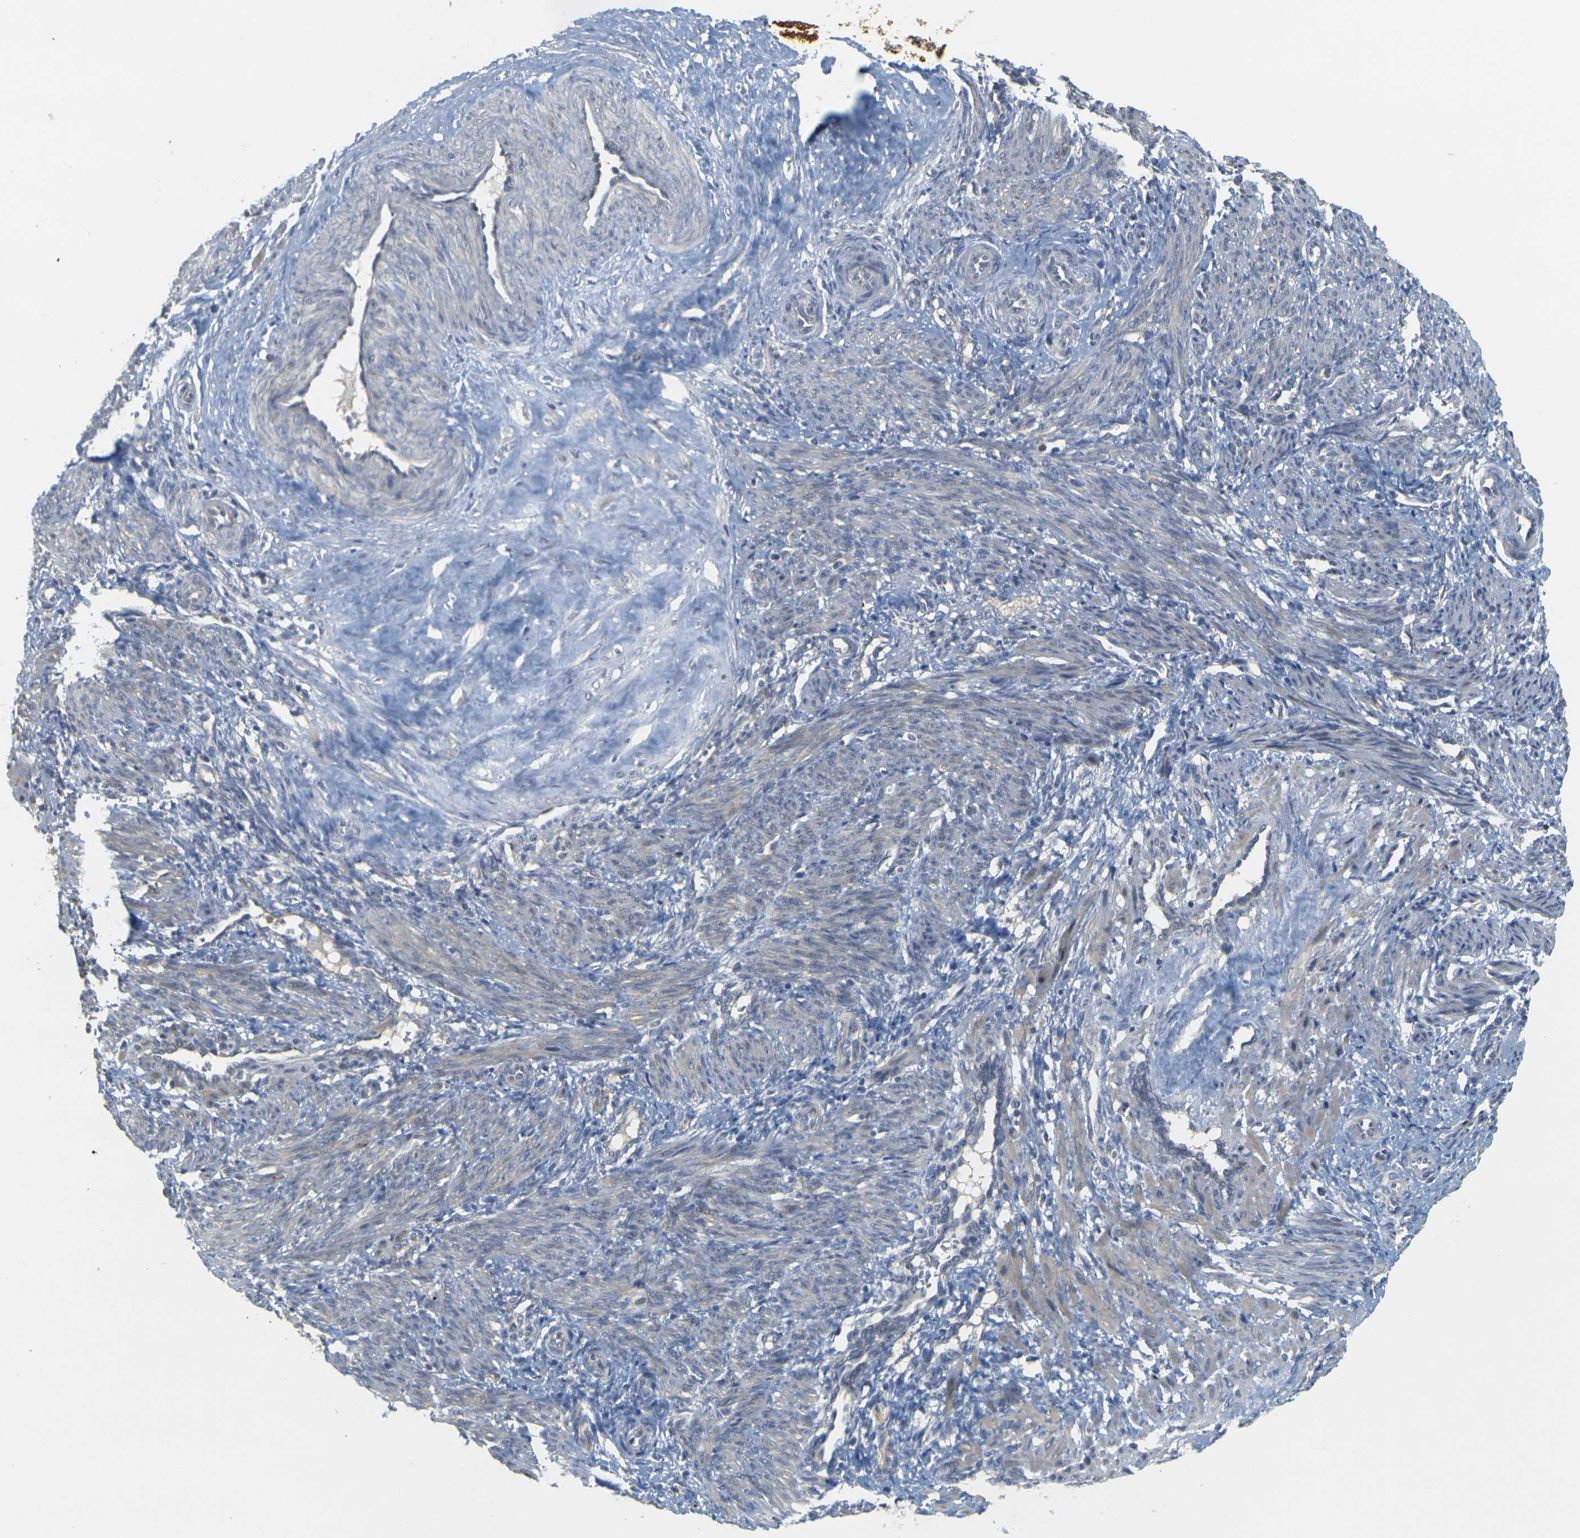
{"staining": {"intensity": "weak", "quantity": "<25%", "location": "cytoplasmic/membranous"}, "tissue": "smooth muscle", "cell_type": "Smooth muscle cells", "image_type": "normal", "snomed": [{"axis": "morphology", "description": "Normal tissue, NOS"}, {"axis": "topography", "description": "Endometrium"}], "caption": "This is an IHC image of normal human smooth muscle. There is no positivity in smooth muscle cells.", "gene": "GDAP1", "patient": {"sex": "female", "age": 33}}